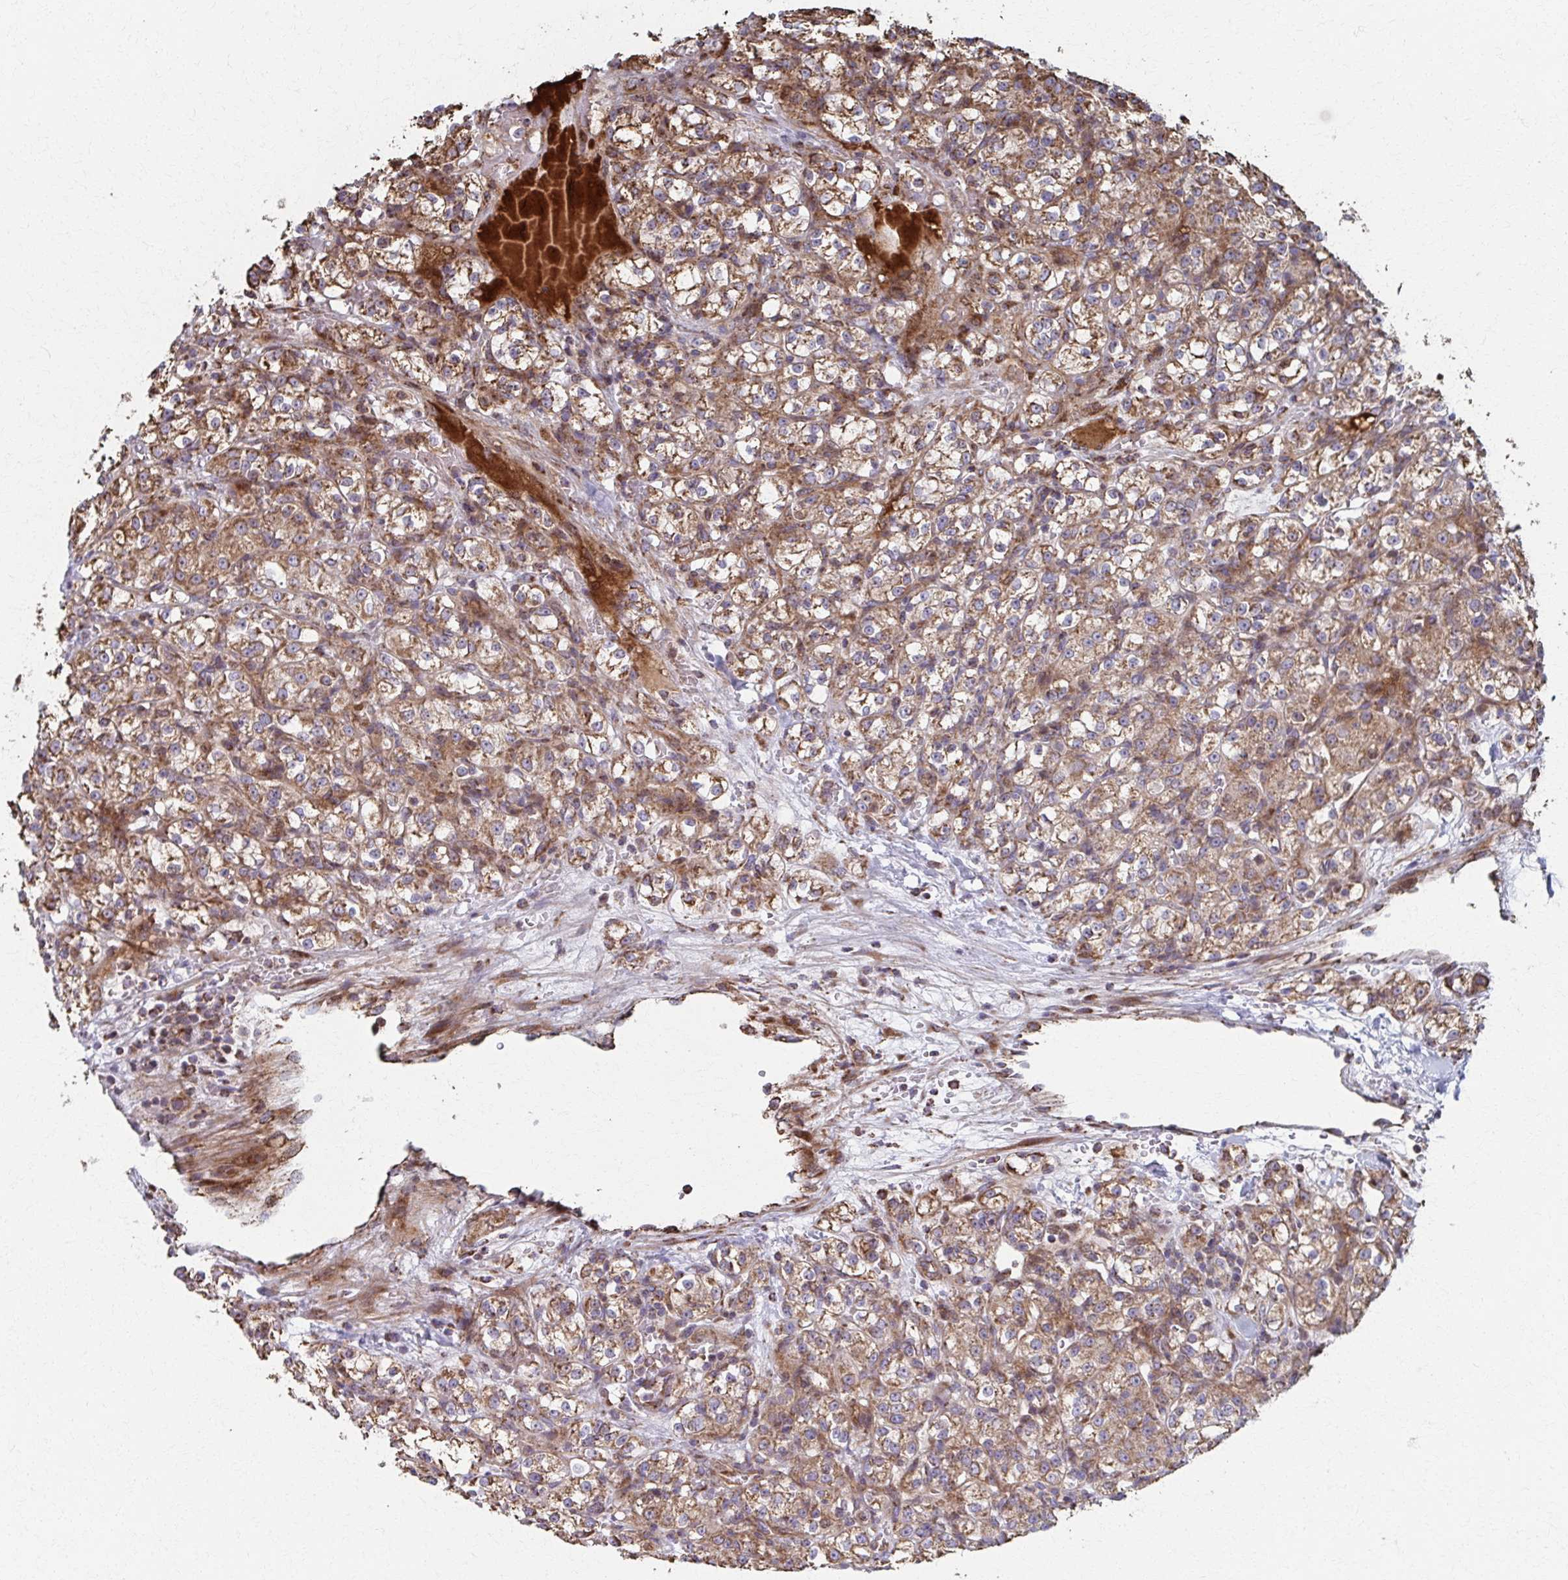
{"staining": {"intensity": "moderate", "quantity": ">75%", "location": "cytoplasmic/membranous"}, "tissue": "renal cancer", "cell_type": "Tumor cells", "image_type": "cancer", "snomed": [{"axis": "morphology", "description": "Normal tissue, NOS"}, {"axis": "morphology", "description": "Adenocarcinoma, NOS"}, {"axis": "topography", "description": "Kidney"}], "caption": "About >75% of tumor cells in renal adenocarcinoma display moderate cytoplasmic/membranous protein expression as visualized by brown immunohistochemical staining.", "gene": "SAT1", "patient": {"sex": "male", "age": 61}}